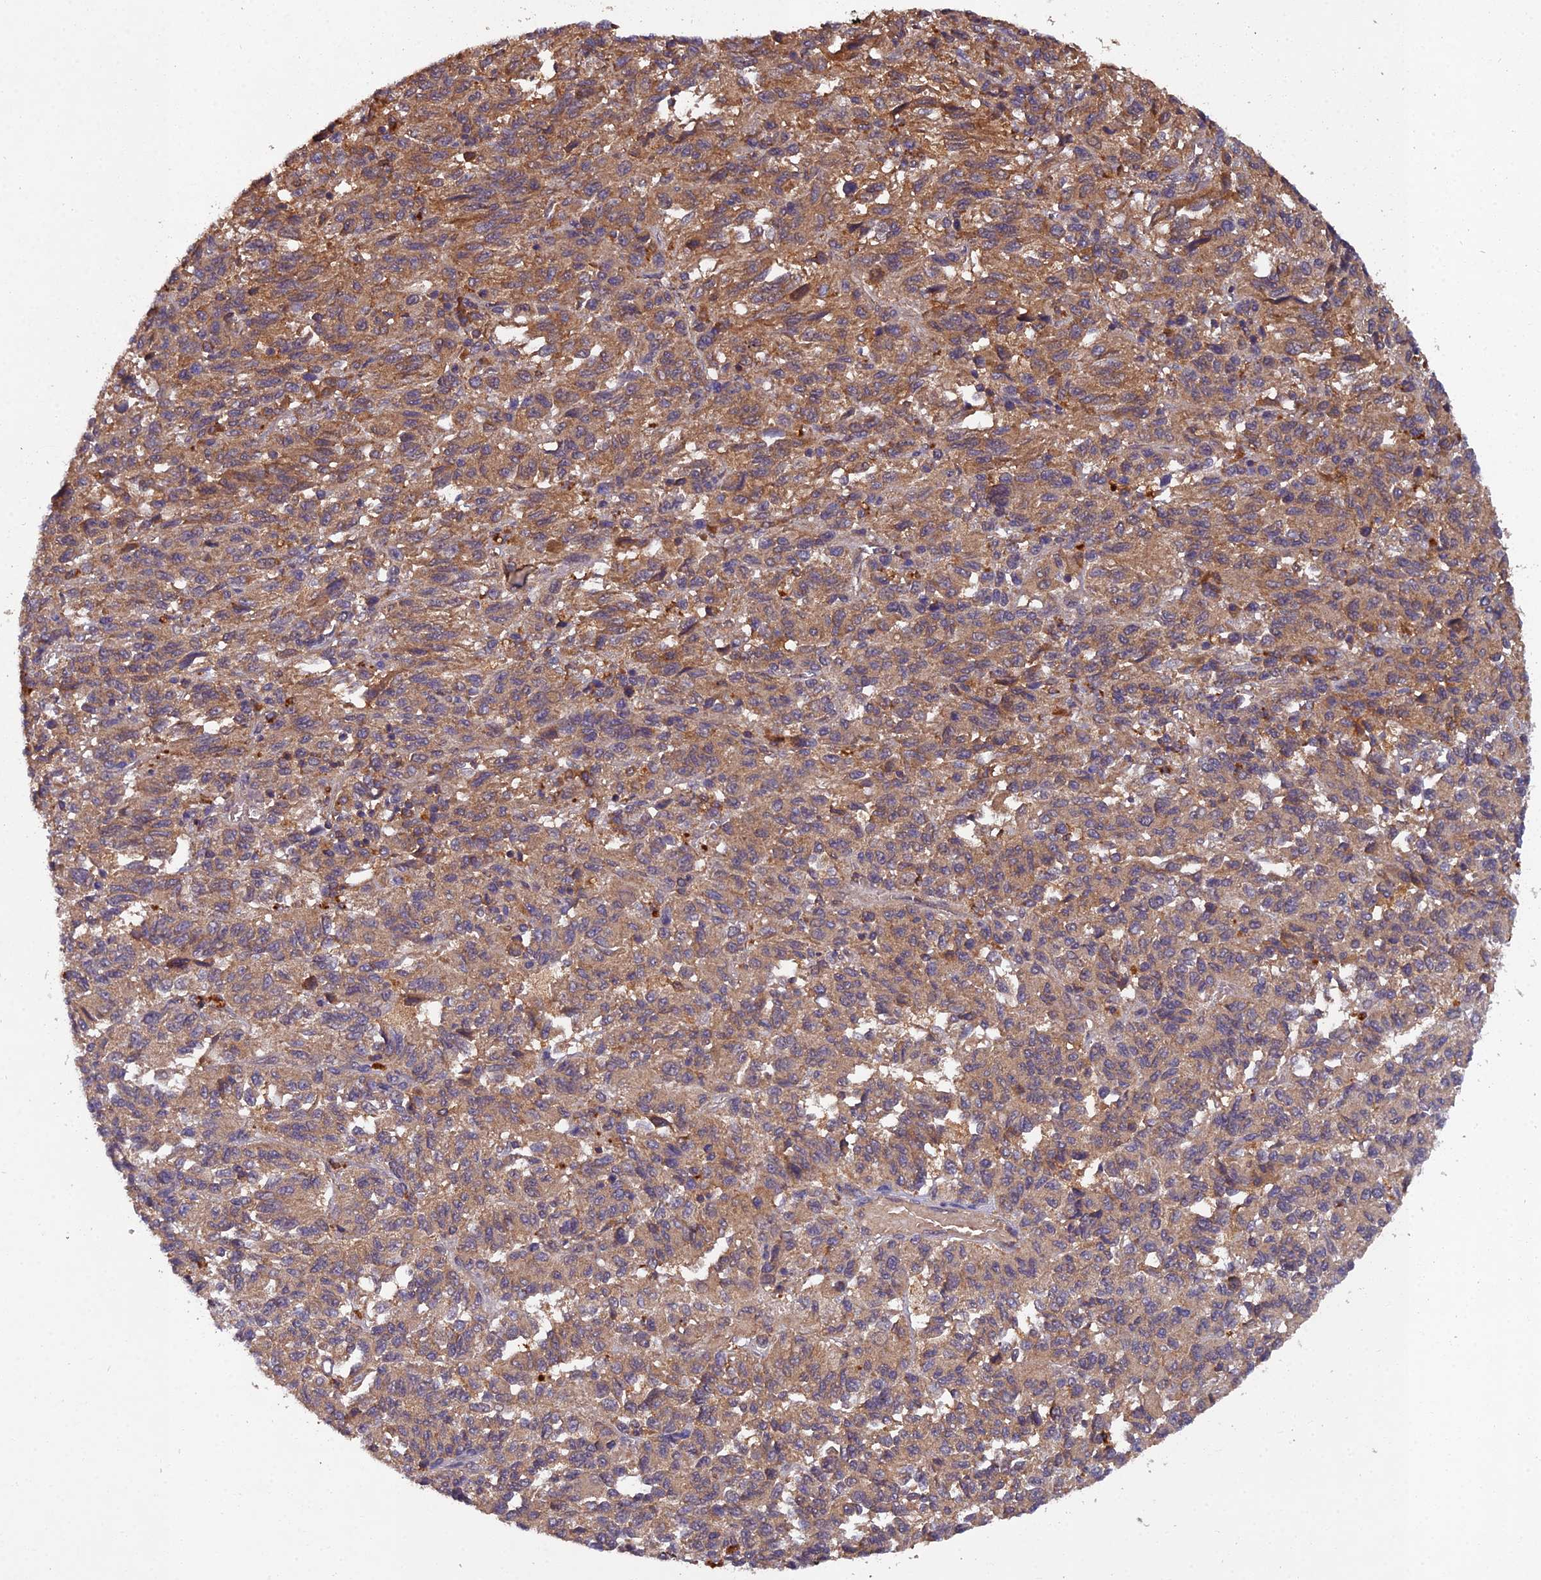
{"staining": {"intensity": "moderate", "quantity": "25%-75%", "location": "cytoplasmic/membranous"}, "tissue": "melanoma", "cell_type": "Tumor cells", "image_type": "cancer", "snomed": [{"axis": "morphology", "description": "Malignant melanoma, Metastatic site"}, {"axis": "topography", "description": "Lung"}], "caption": "Immunohistochemical staining of melanoma exhibits moderate cytoplasmic/membranous protein expression in approximately 25%-75% of tumor cells. The staining was performed using DAB to visualize the protein expression in brown, while the nuclei were stained in blue with hematoxylin (Magnification: 20x).", "gene": "TMEM258", "patient": {"sex": "male", "age": 64}}